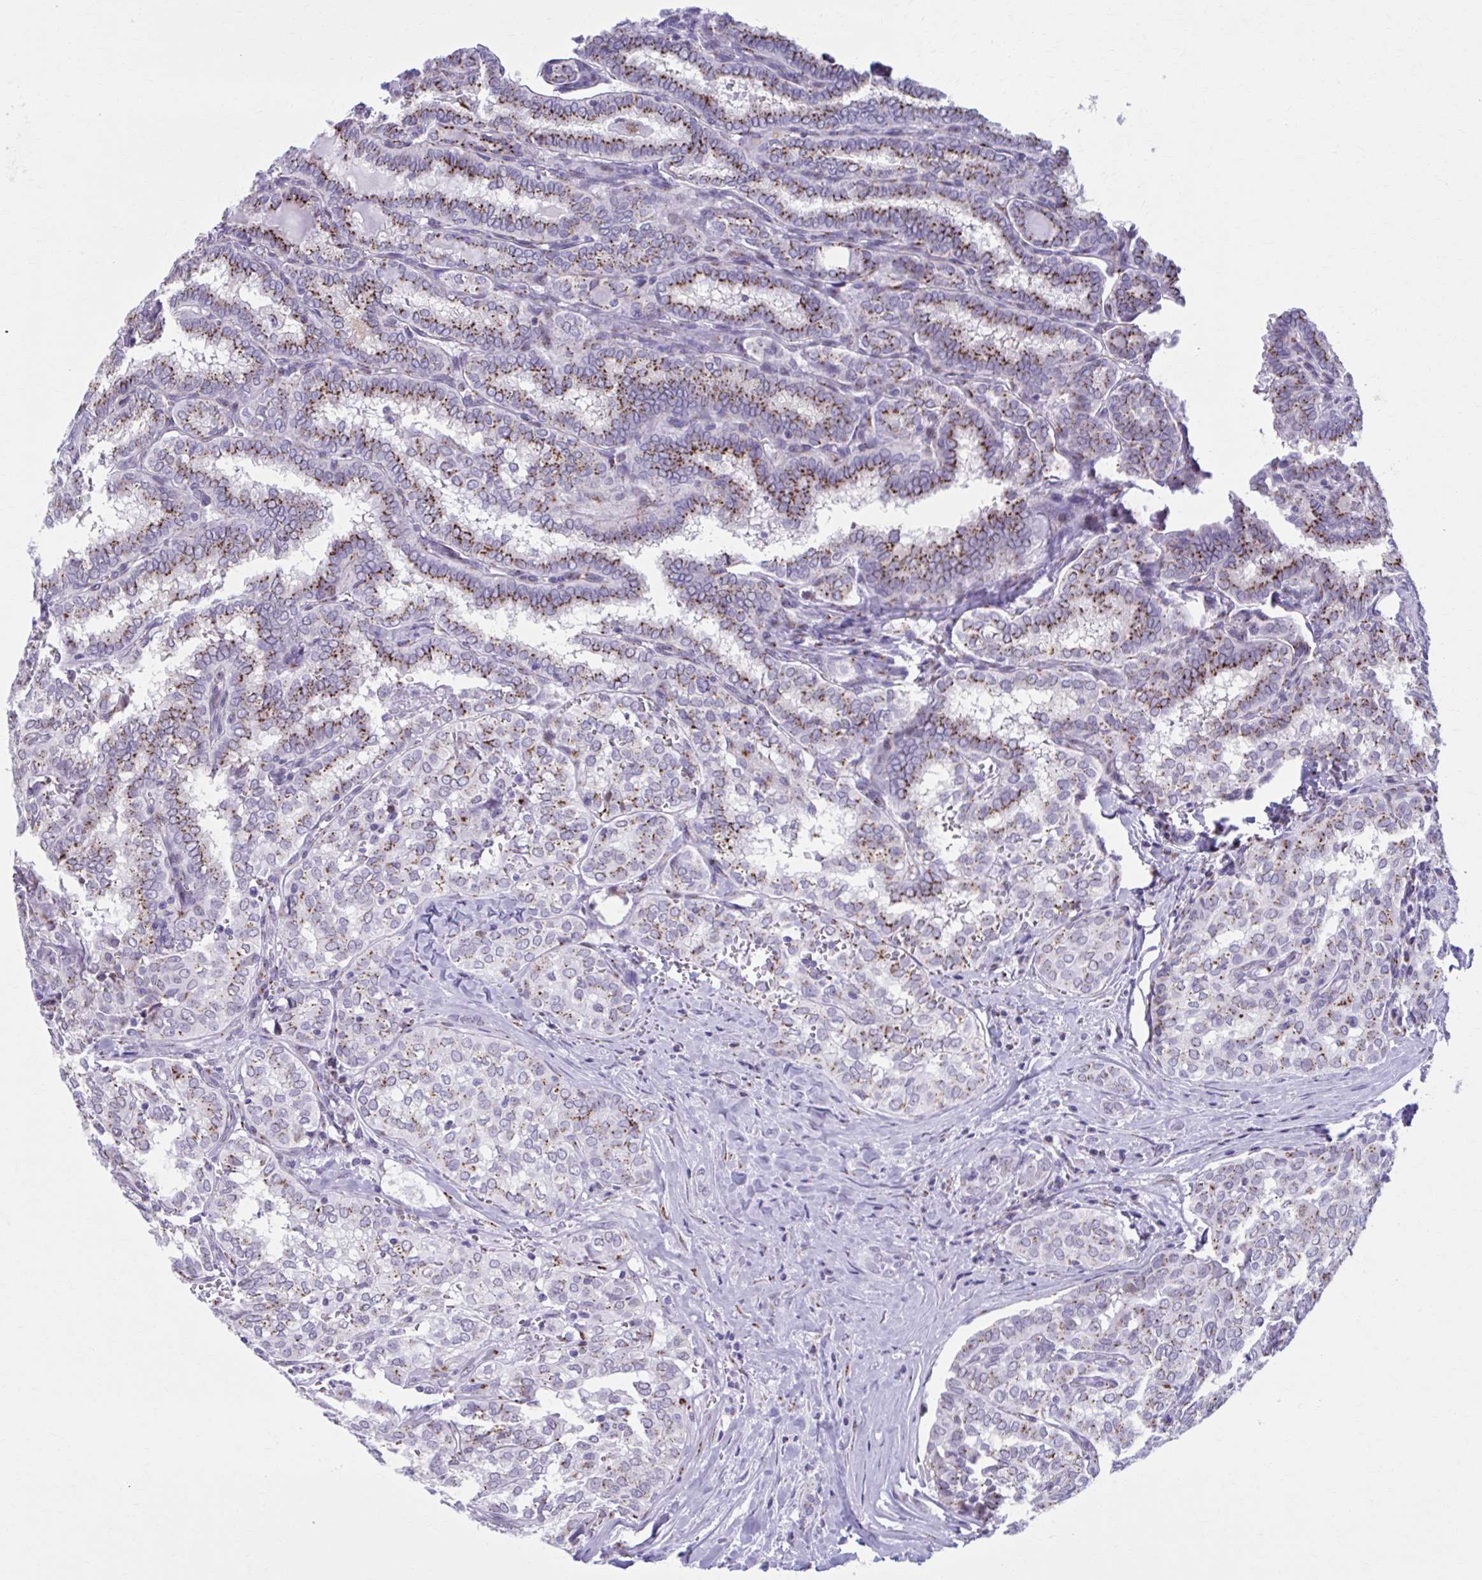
{"staining": {"intensity": "strong", "quantity": ">75%", "location": "cytoplasmic/membranous"}, "tissue": "thyroid cancer", "cell_type": "Tumor cells", "image_type": "cancer", "snomed": [{"axis": "morphology", "description": "Papillary adenocarcinoma, NOS"}, {"axis": "topography", "description": "Thyroid gland"}], "caption": "This micrograph shows IHC staining of thyroid cancer, with high strong cytoplasmic/membranous expression in about >75% of tumor cells.", "gene": "ZNF682", "patient": {"sex": "female", "age": 30}}